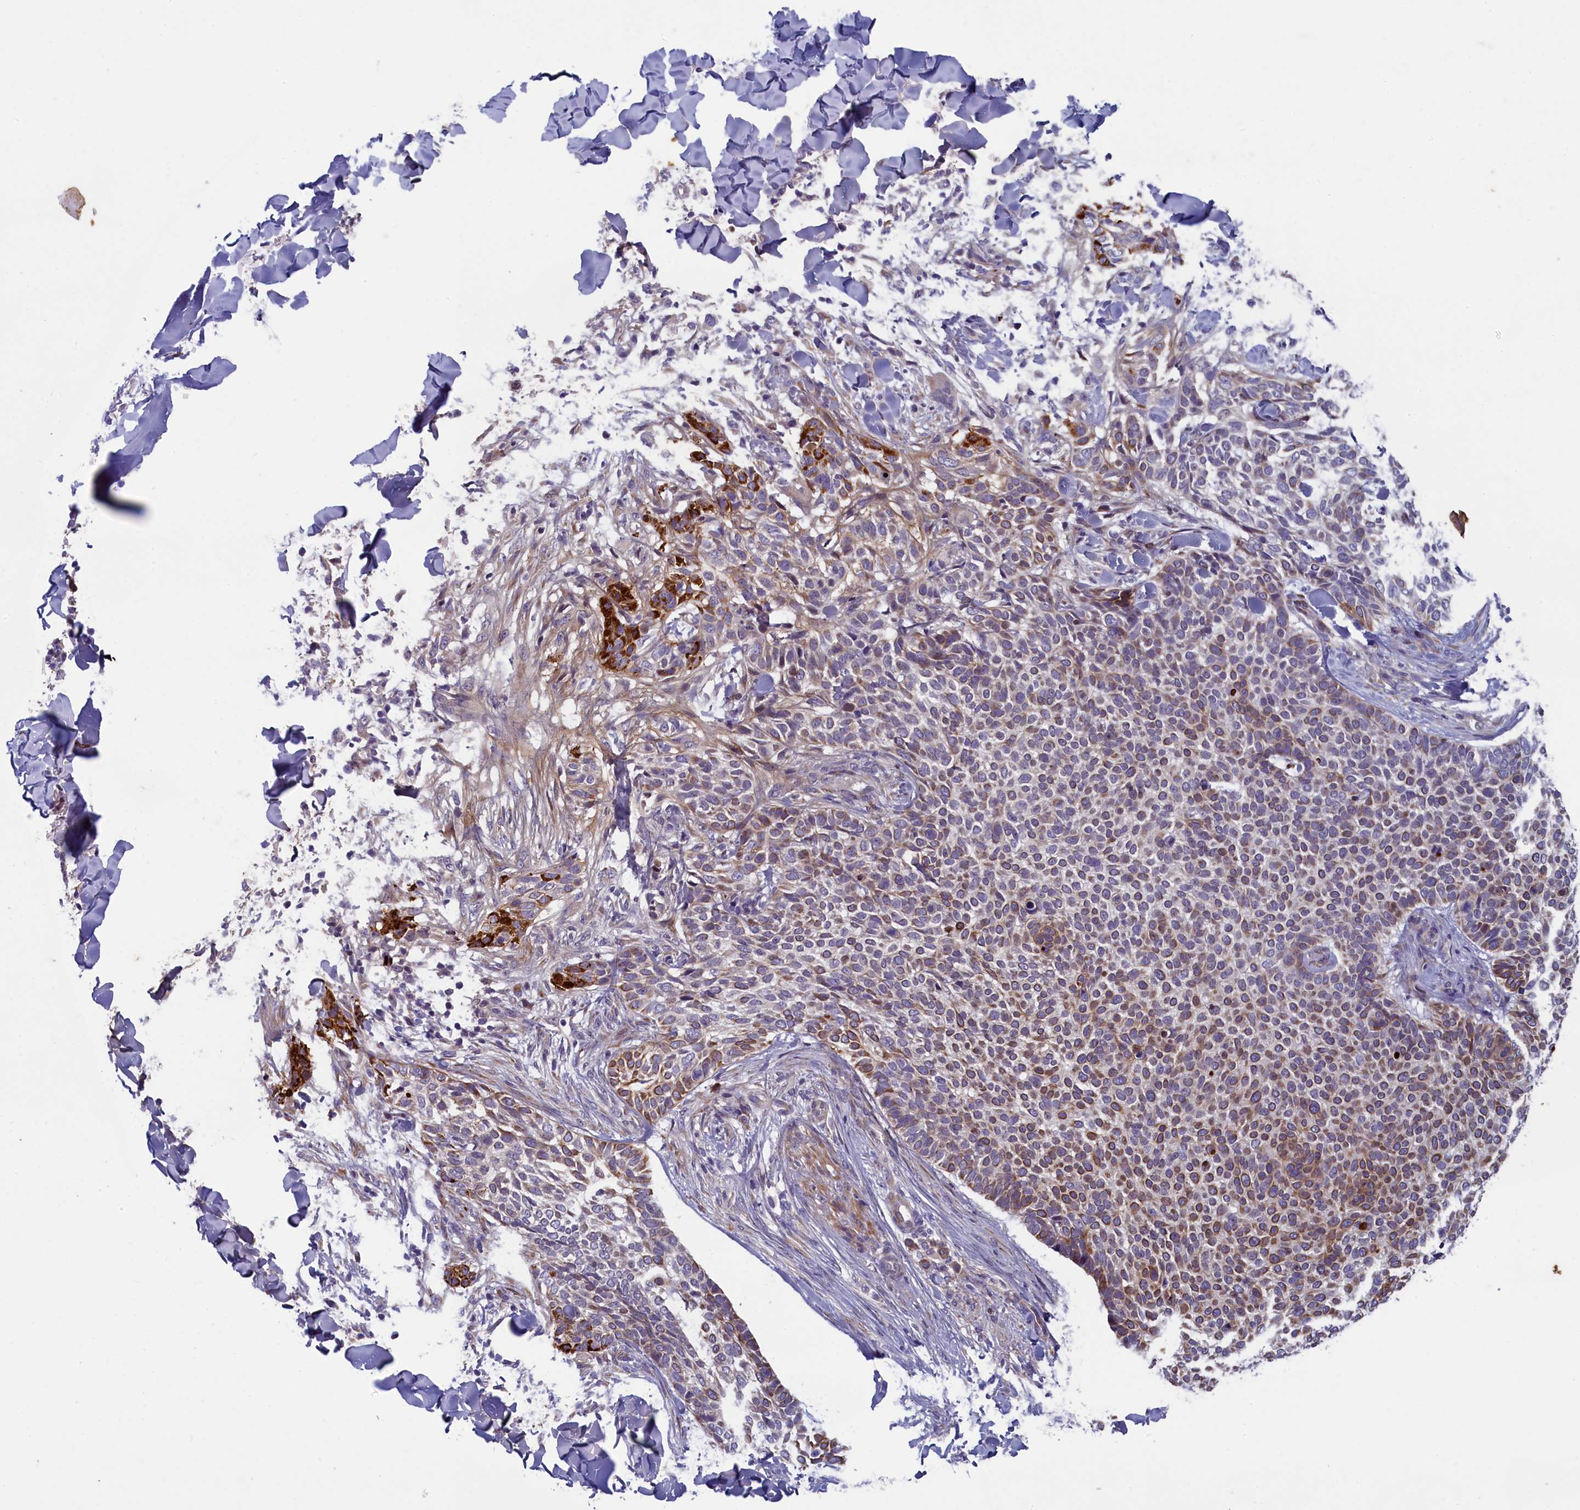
{"staining": {"intensity": "moderate", "quantity": "25%-75%", "location": "cytoplasmic/membranous"}, "tissue": "skin cancer", "cell_type": "Tumor cells", "image_type": "cancer", "snomed": [{"axis": "morphology", "description": "Normal tissue, NOS"}, {"axis": "morphology", "description": "Basal cell carcinoma"}, {"axis": "topography", "description": "Skin"}], "caption": "A high-resolution micrograph shows immunohistochemistry staining of basal cell carcinoma (skin), which demonstrates moderate cytoplasmic/membranous expression in about 25%-75% of tumor cells.", "gene": "ANKRD39", "patient": {"sex": "male", "age": 67}}